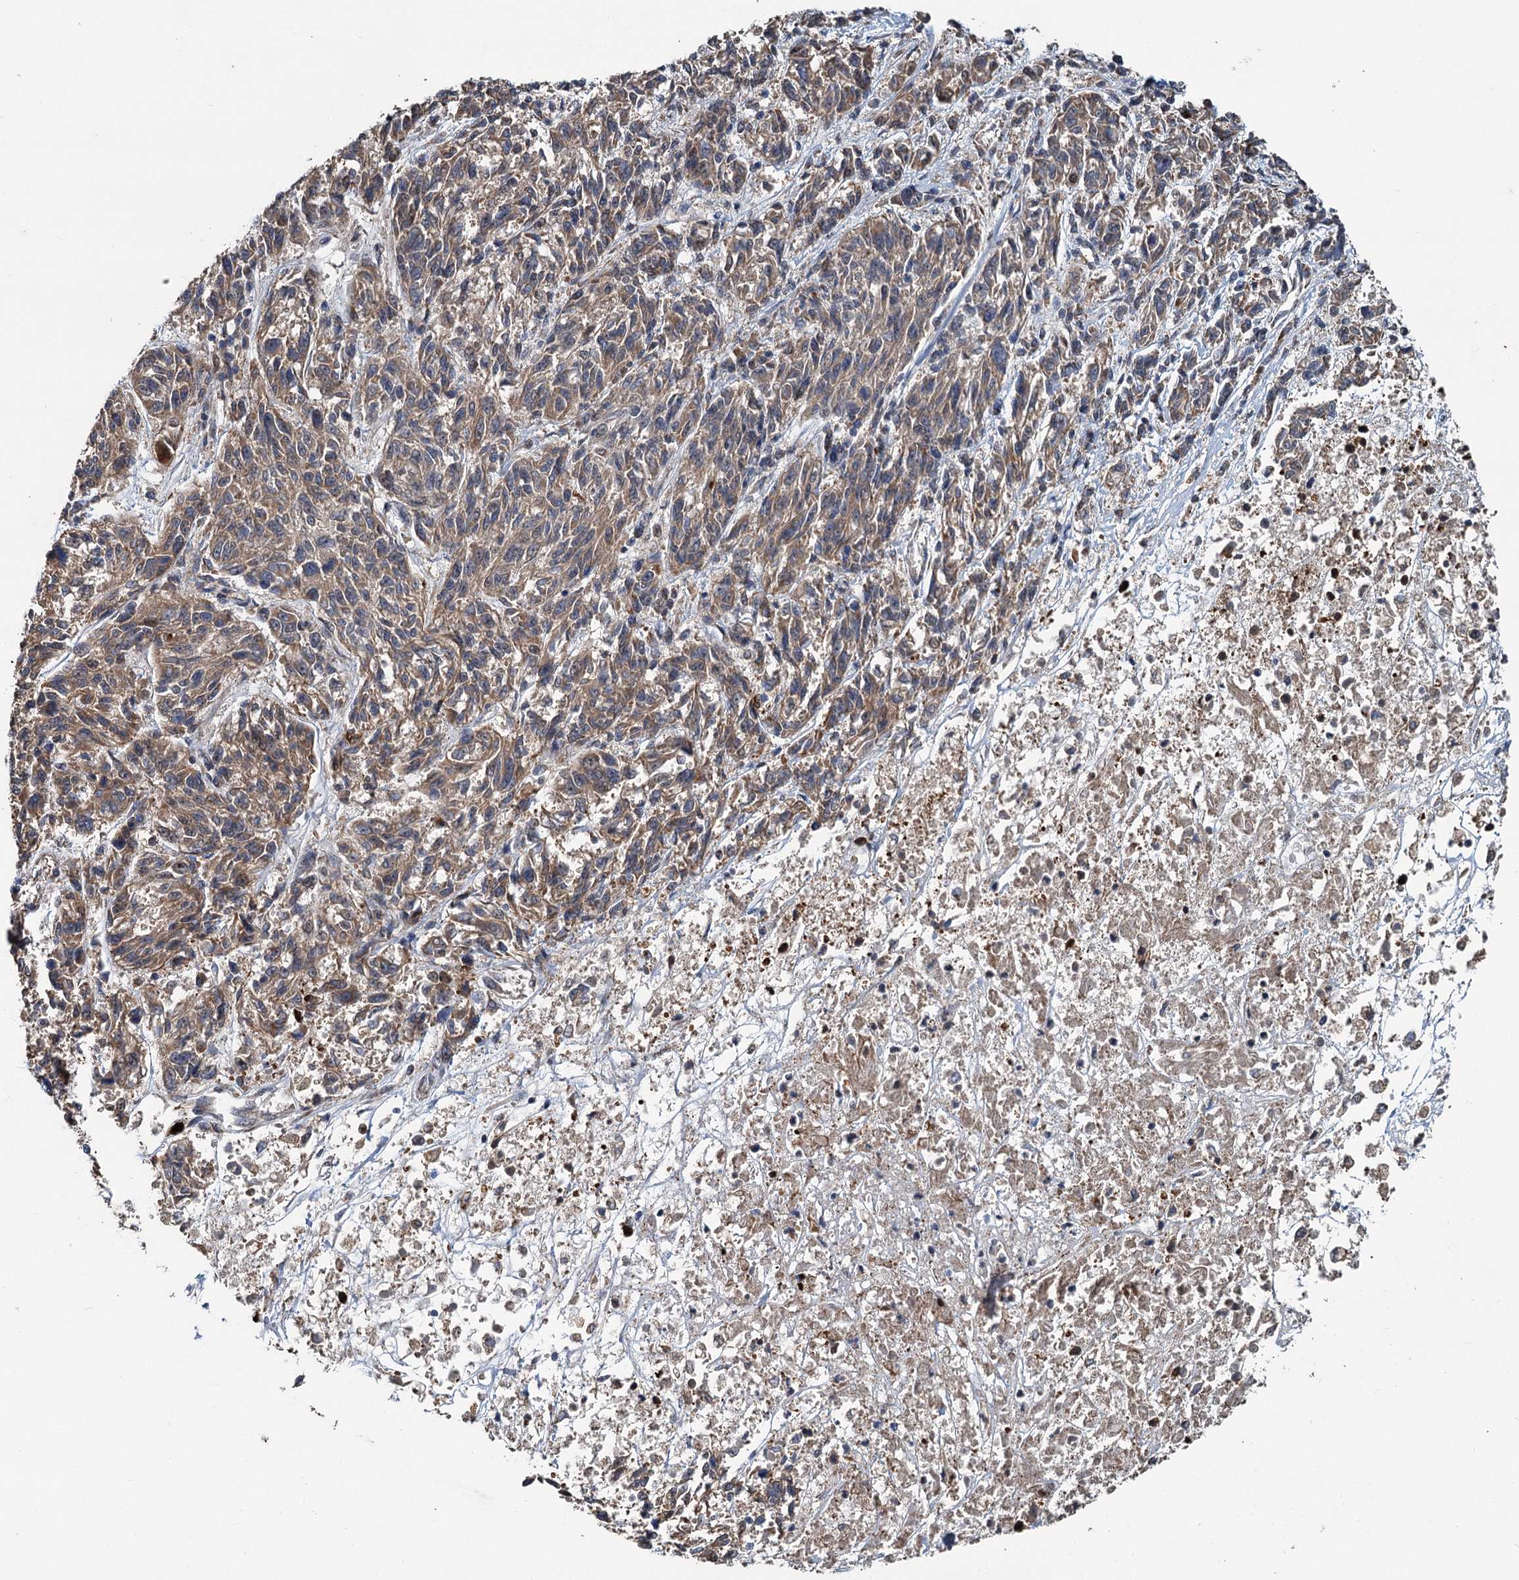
{"staining": {"intensity": "weak", "quantity": ">75%", "location": "cytoplasmic/membranous"}, "tissue": "melanoma", "cell_type": "Tumor cells", "image_type": "cancer", "snomed": [{"axis": "morphology", "description": "Malignant melanoma, NOS"}, {"axis": "topography", "description": "Skin"}], "caption": "Tumor cells show low levels of weak cytoplasmic/membranous expression in about >75% of cells in human melanoma. The protein of interest is stained brown, and the nuclei are stained in blue (DAB (3,3'-diaminobenzidine) IHC with brightfield microscopy, high magnification).", "gene": "LRRK2", "patient": {"sex": "male", "age": 53}}